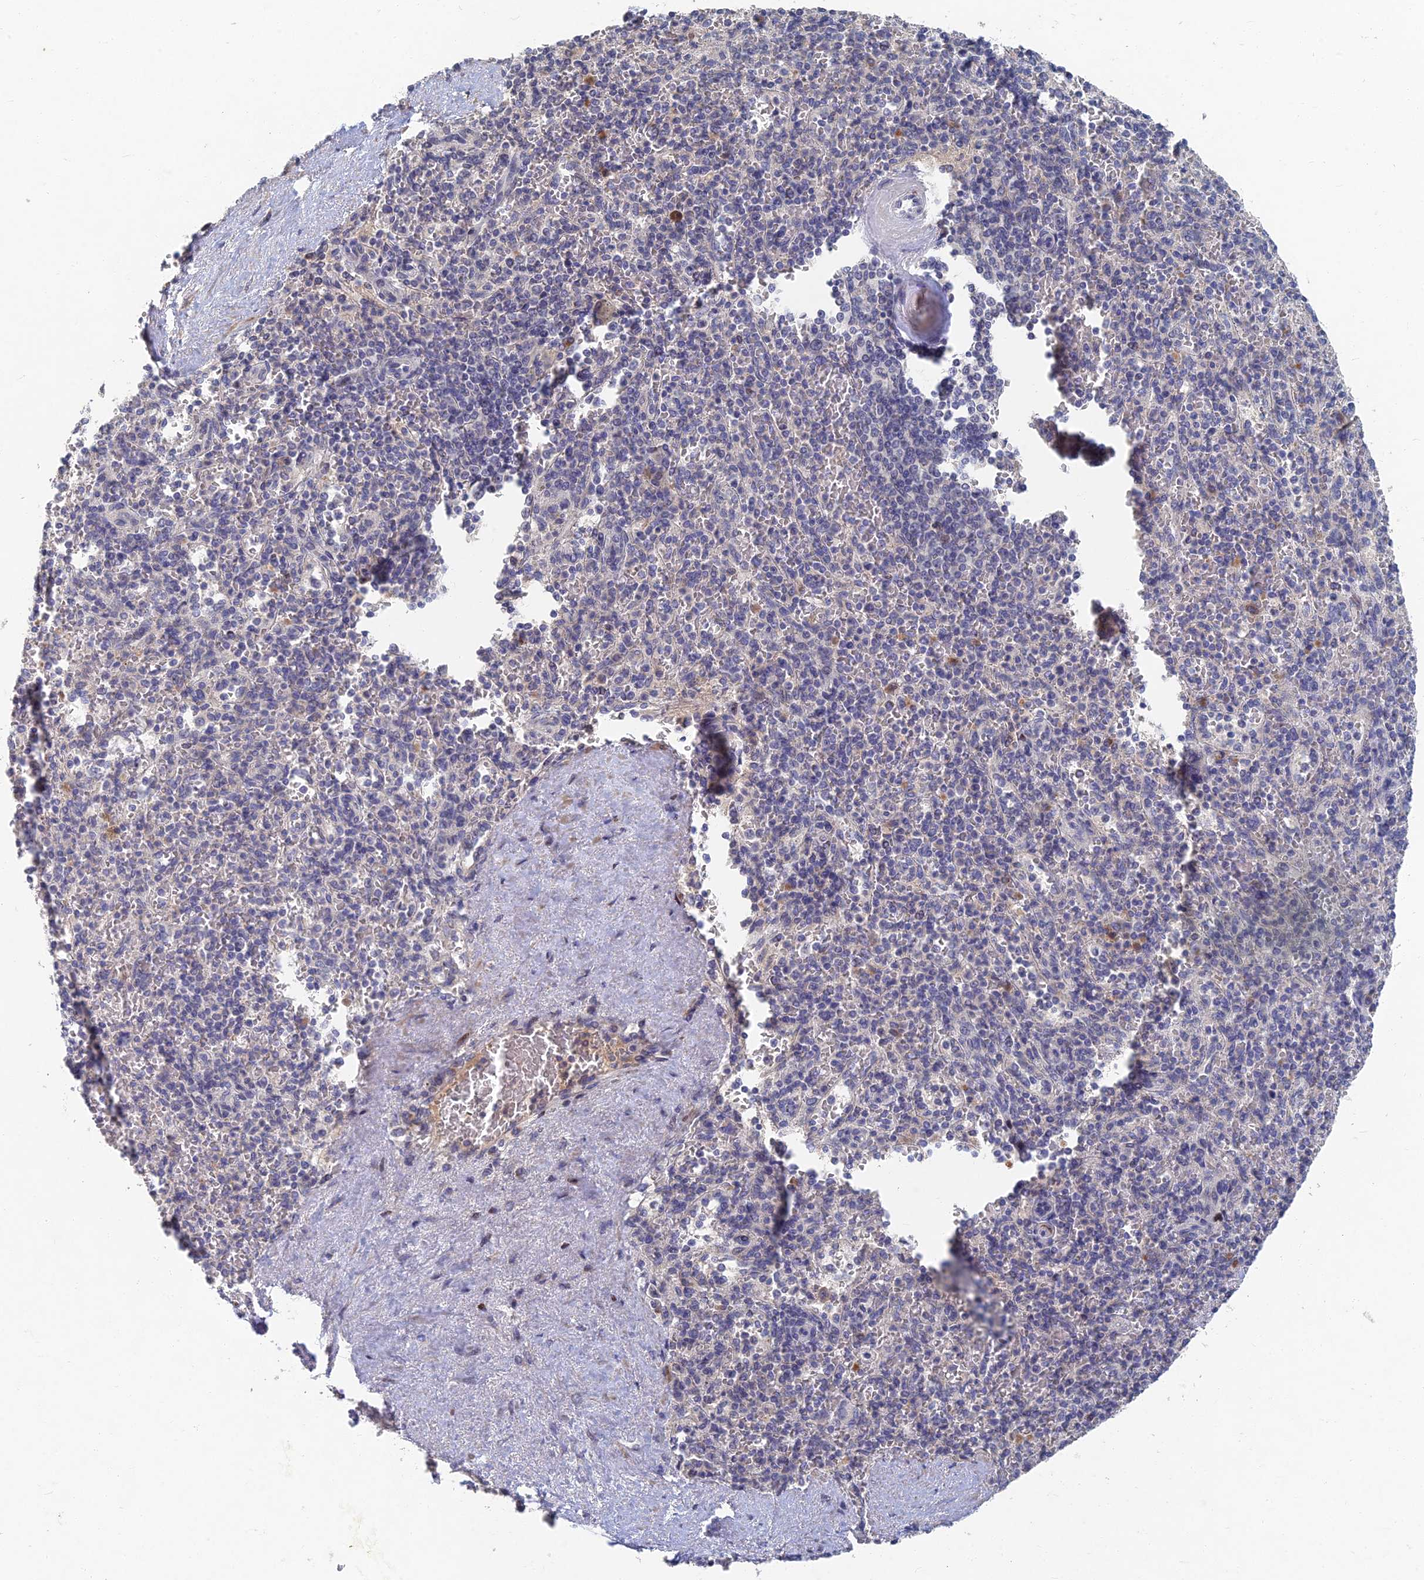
{"staining": {"intensity": "moderate", "quantity": "<25%", "location": "cytoplasmic/membranous"}, "tissue": "spleen", "cell_type": "Cells in red pulp", "image_type": "normal", "snomed": [{"axis": "morphology", "description": "Normal tissue, NOS"}, {"axis": "topography", "description": "Spleen"}], "caption": "A high-resolution image shows immunohistochemistry (IHC) staining of normal spleen, which displays moderate cytoplasmic/membranous expression in approximately <25% of cells in red pulp.", "gene": "GNA15", "patient": {"sex": "male", "age": 82}}